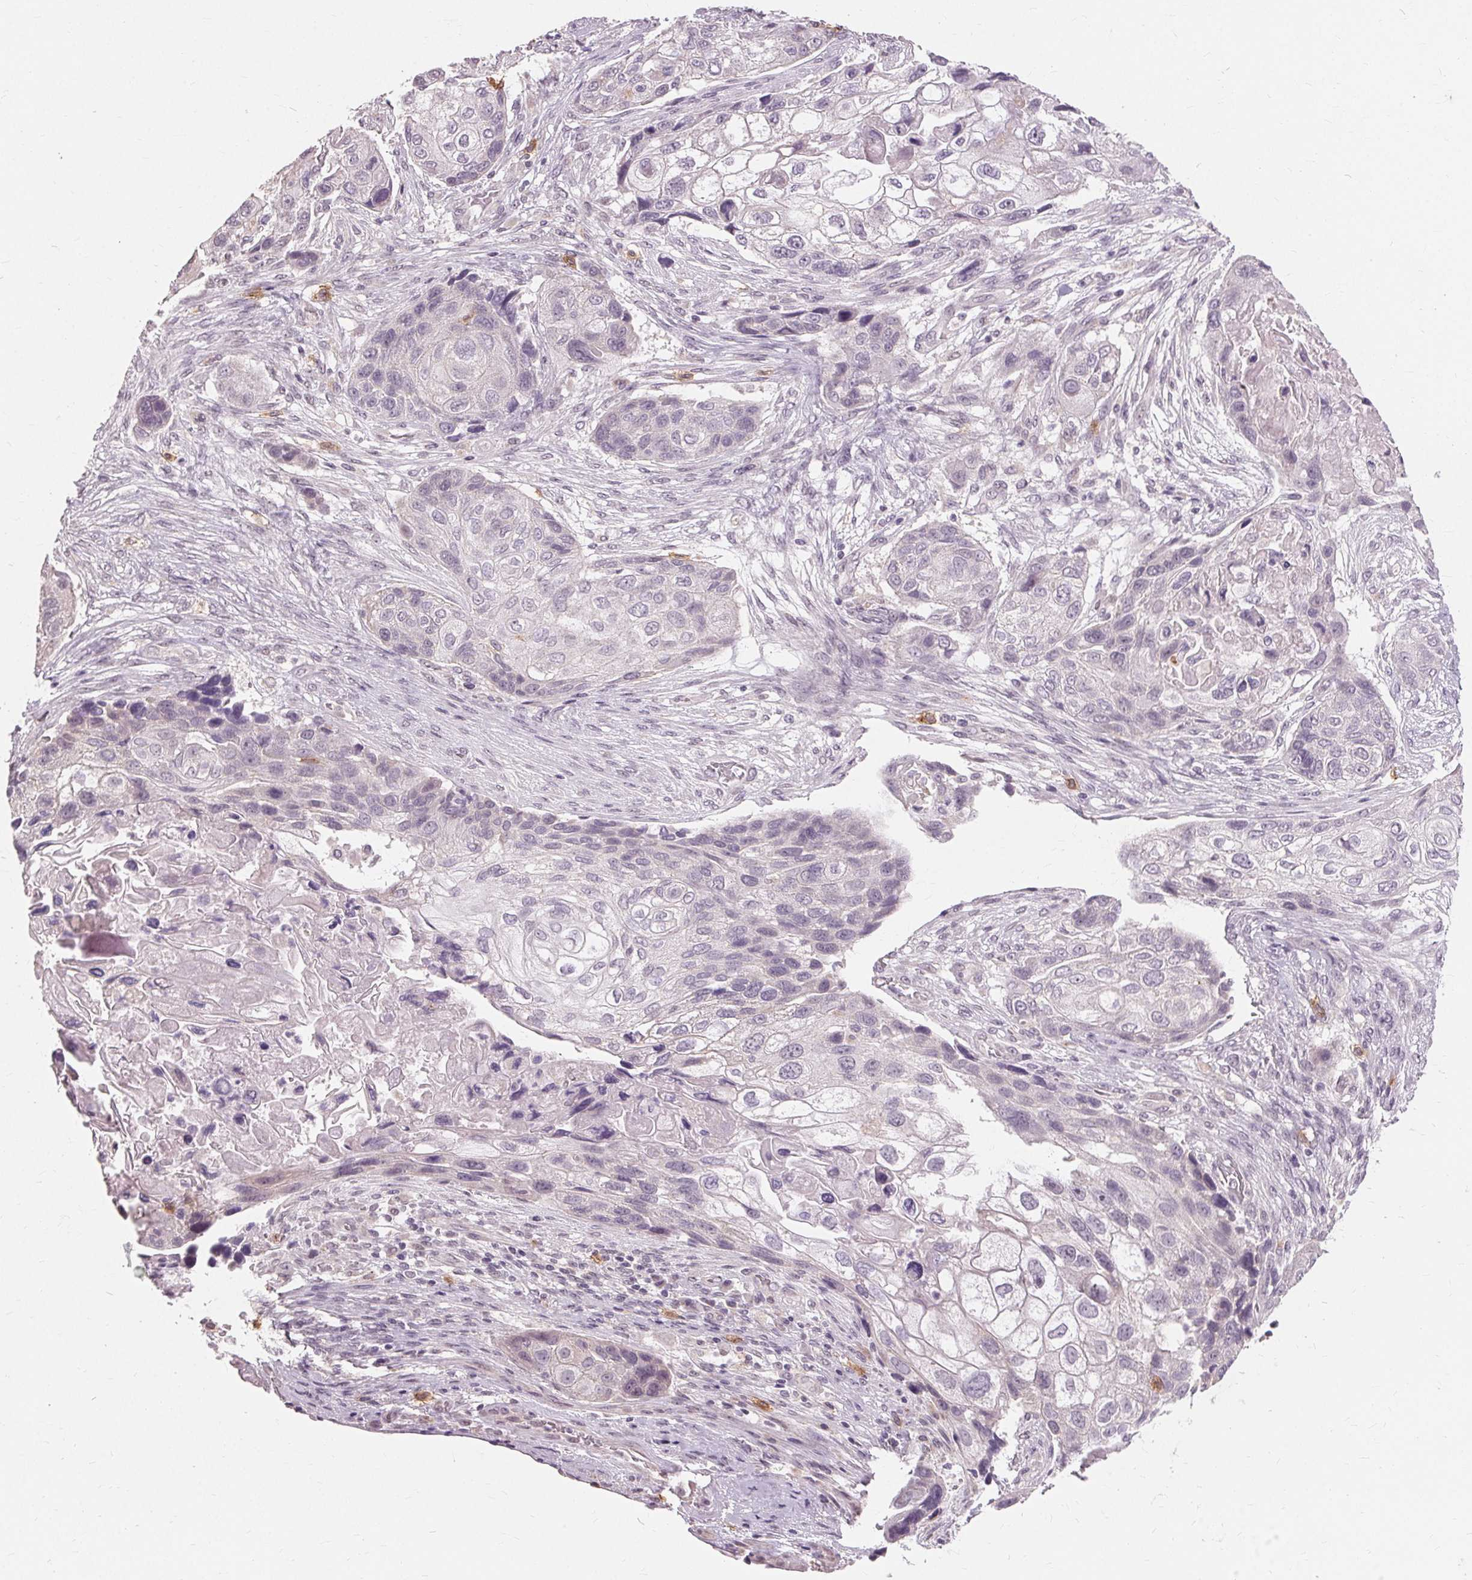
{"staining": {"intensity": "negative", "quantity": "none", "location": "none"}, "tissue": "lung cancer", "cell_type": "Tumor cells", "image_type": "cancer", "snomed": [{"axis": "morphology", "description": "Squamous cell carcinoma, NOS"}, {"axis": "topography", "description": "Lung"}], "caption": "This micrograph is of lung squamous cell carcinoma stained with immunohistochemistry to label a protein in brown with the nuclei are counter-stained blue. There is no expression in tumor cells.", "gene": "SIGLEC6", "patient": {"sex": "male", "age": 69}}